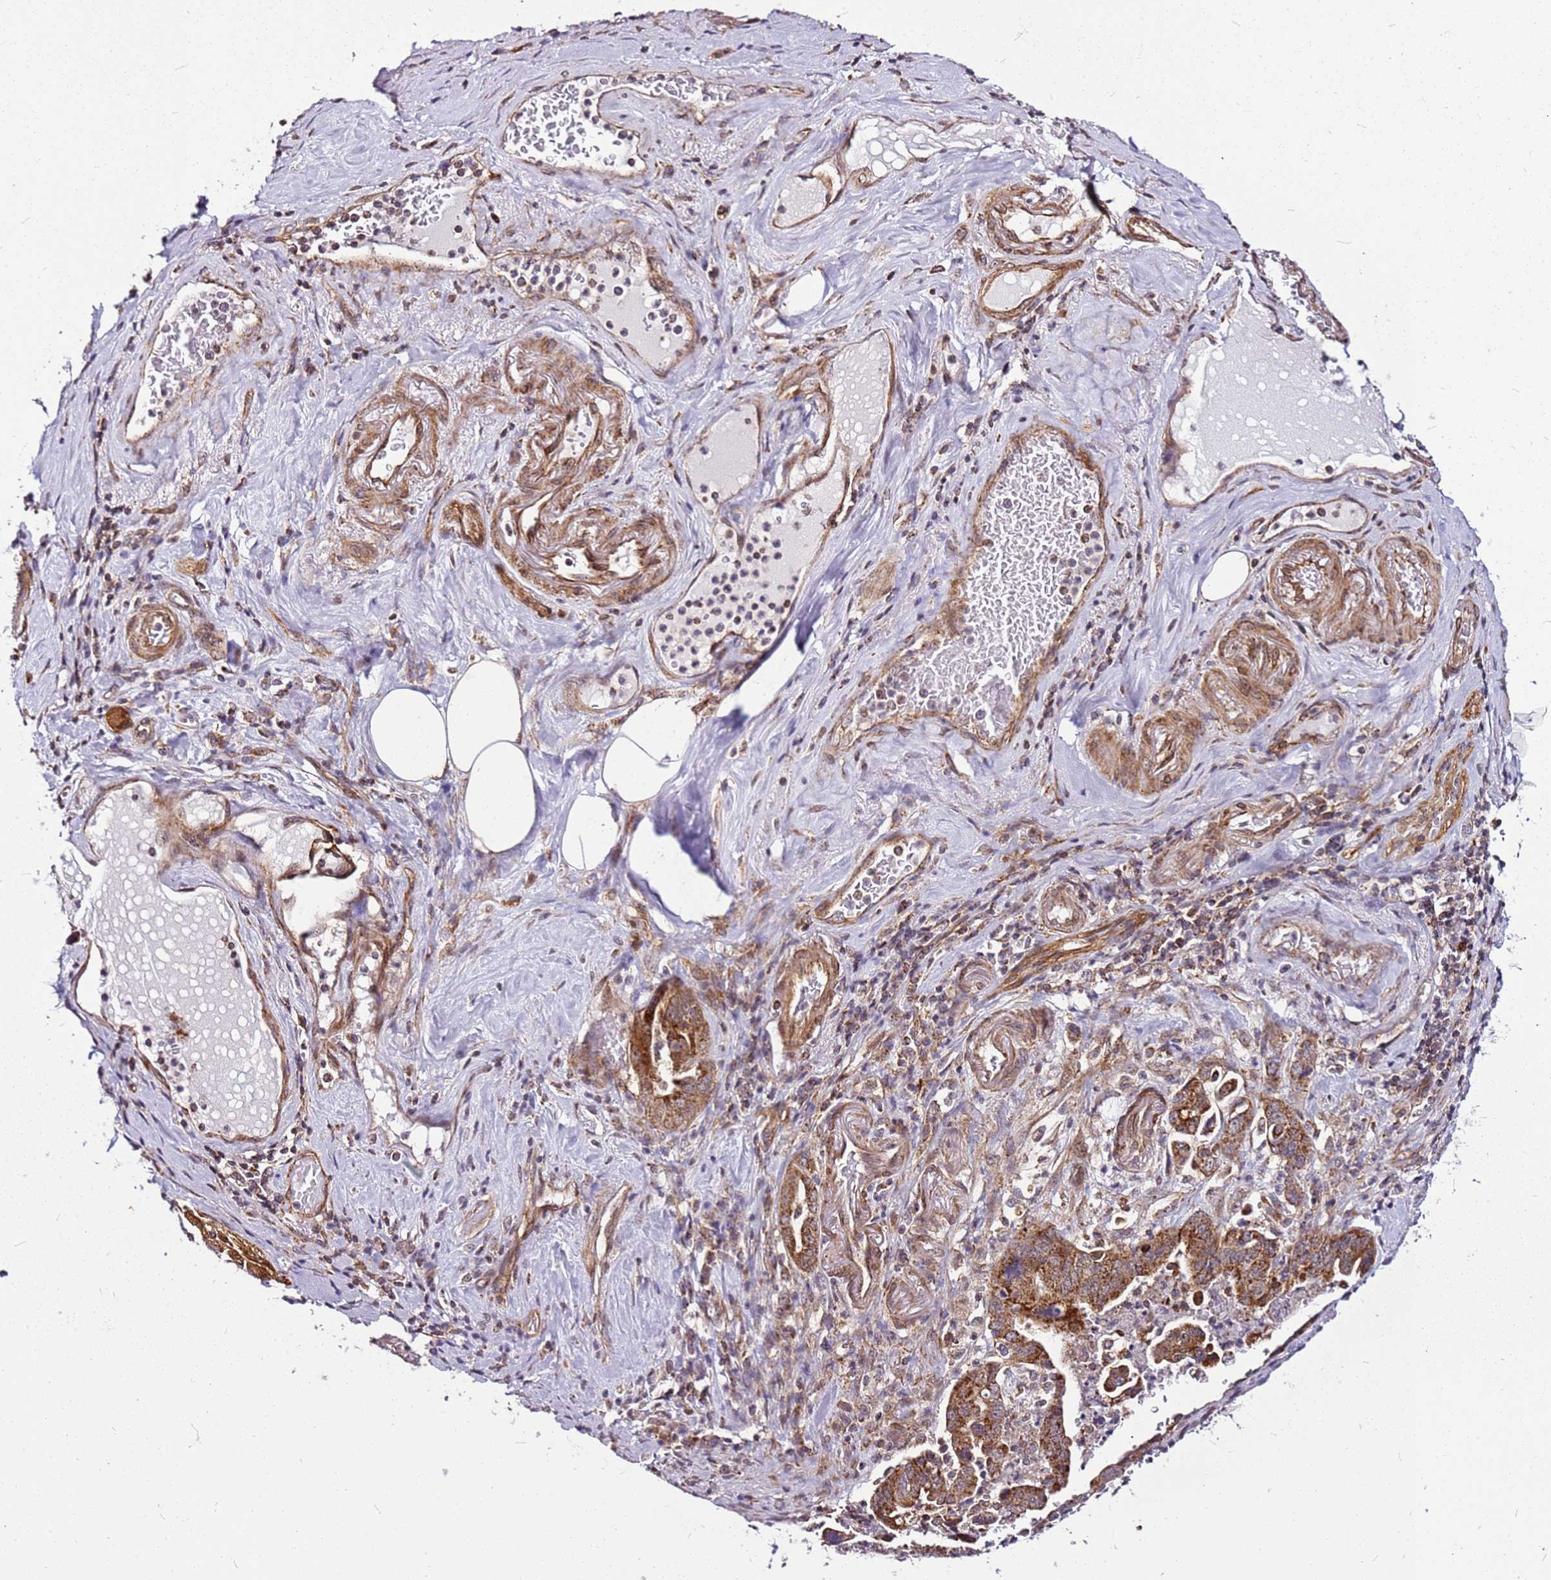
{"staining": {"intensity": "strong", "quantity": ">75%", "location": "cytoplasmic/membranous"}, "tissue": "pancreatic cancer", "cell_type": "Tumor cells", "image_type": "cancer", "snomed": [{"axis": "morphology", "description": "Adenocarcinoma, NOS"}, {"axis": "topography", "description": "Pancreas"}], "caption": "Pancreatic adenocarcinoma tissue shows strong cytoplasmic/membranous expression in approximately >75% of tumor cells", "gene": "OR51T1", "patient": {"sex": "male", "age": 70}}